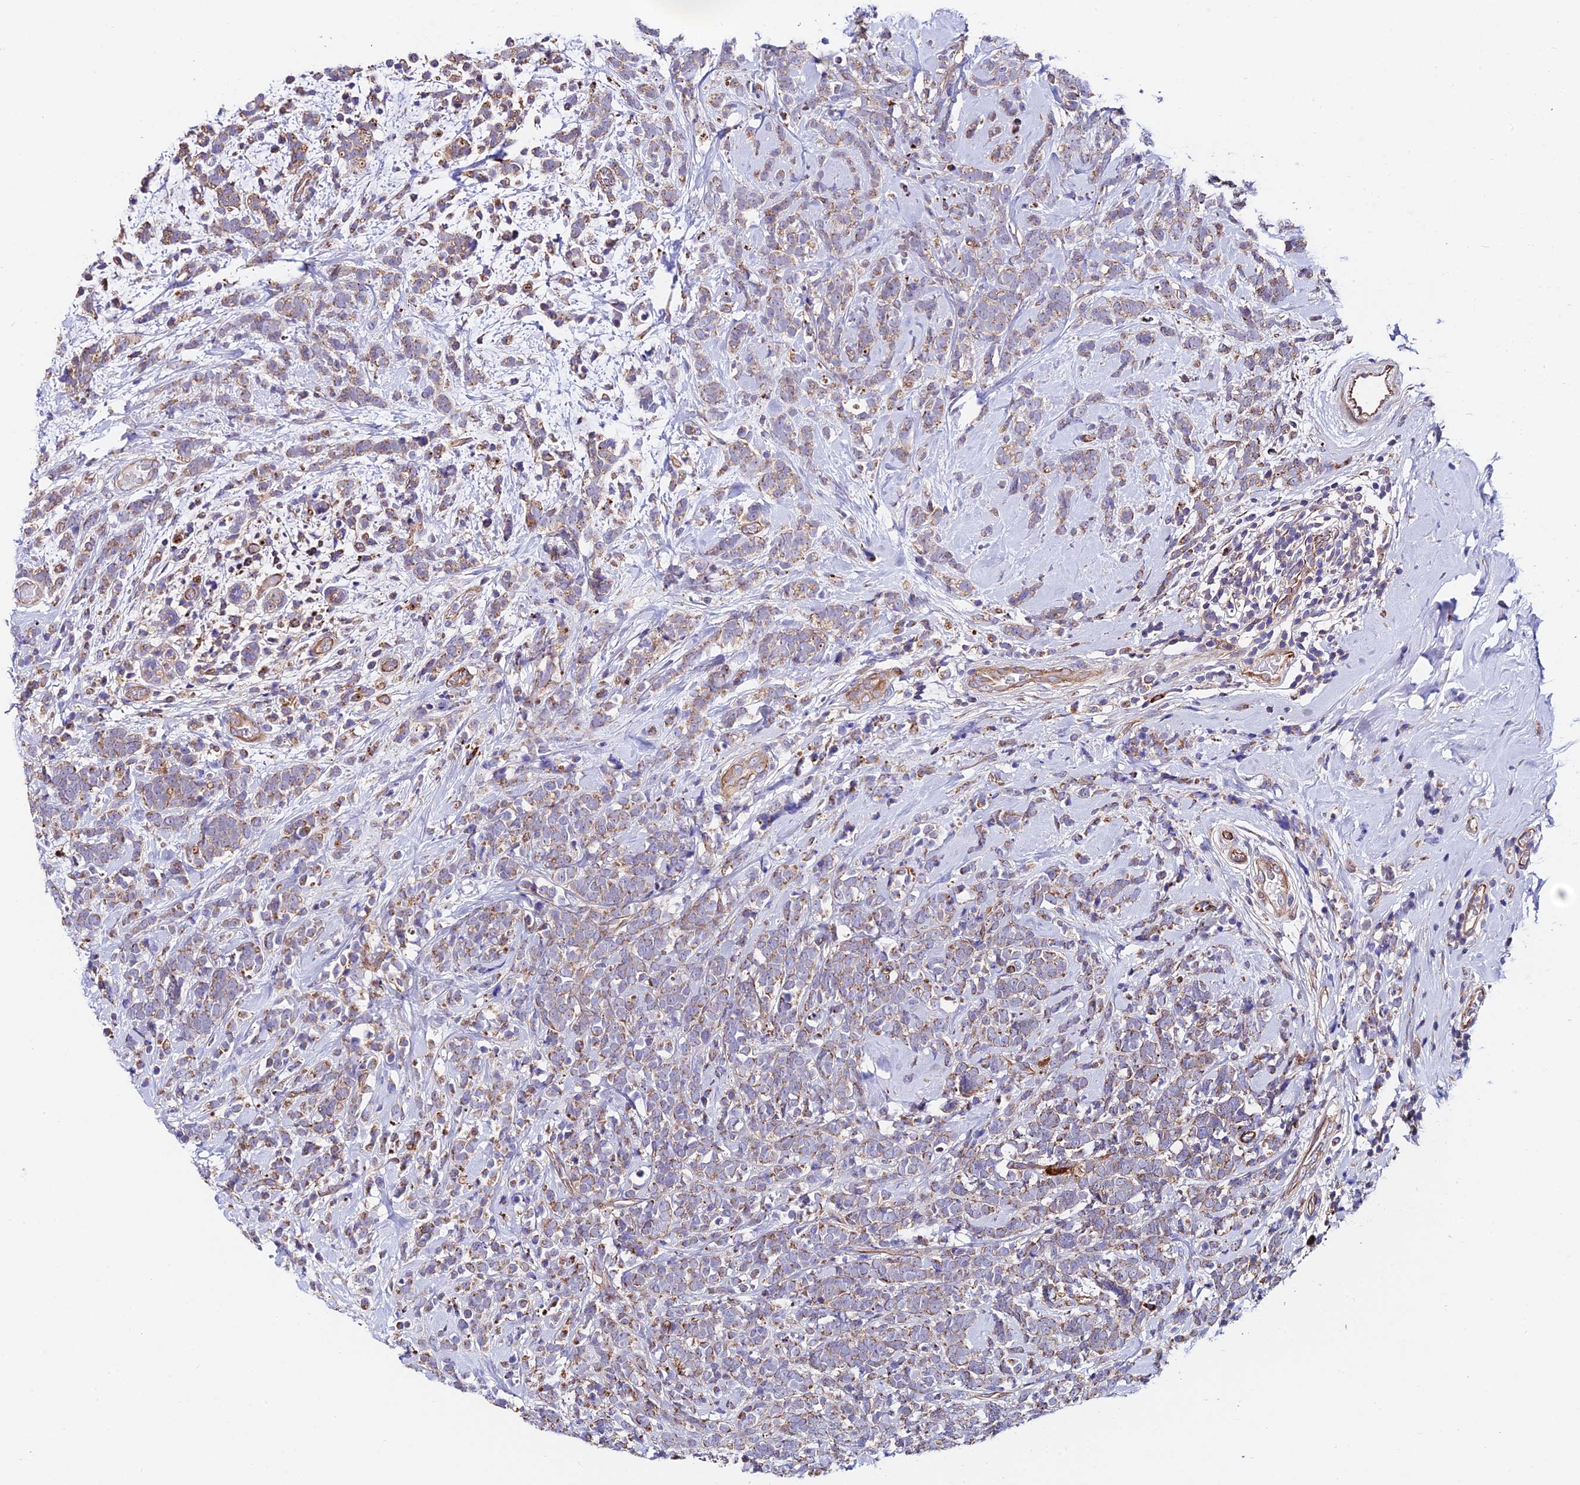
{"staining": {"intensity": "weak", "quantity": ">75%", "location": "cytoplasmic/membranous"}, "tissue": "breast cancer", "cell_type": "Tumor cells", "image_type": "cancer", "snomed": [{"axis": "morphology", "description": "Lobular carcinoma"}, {"axis": "topography", "description": "Breast"}], "caption": "Weak cytoplasmic/membranous protein positivity is seen in approximately >75% of tumor cells in breast lobular carcinoma.", "gene": "VPS13C", "patient": {"sex": "female", "age": 58}}